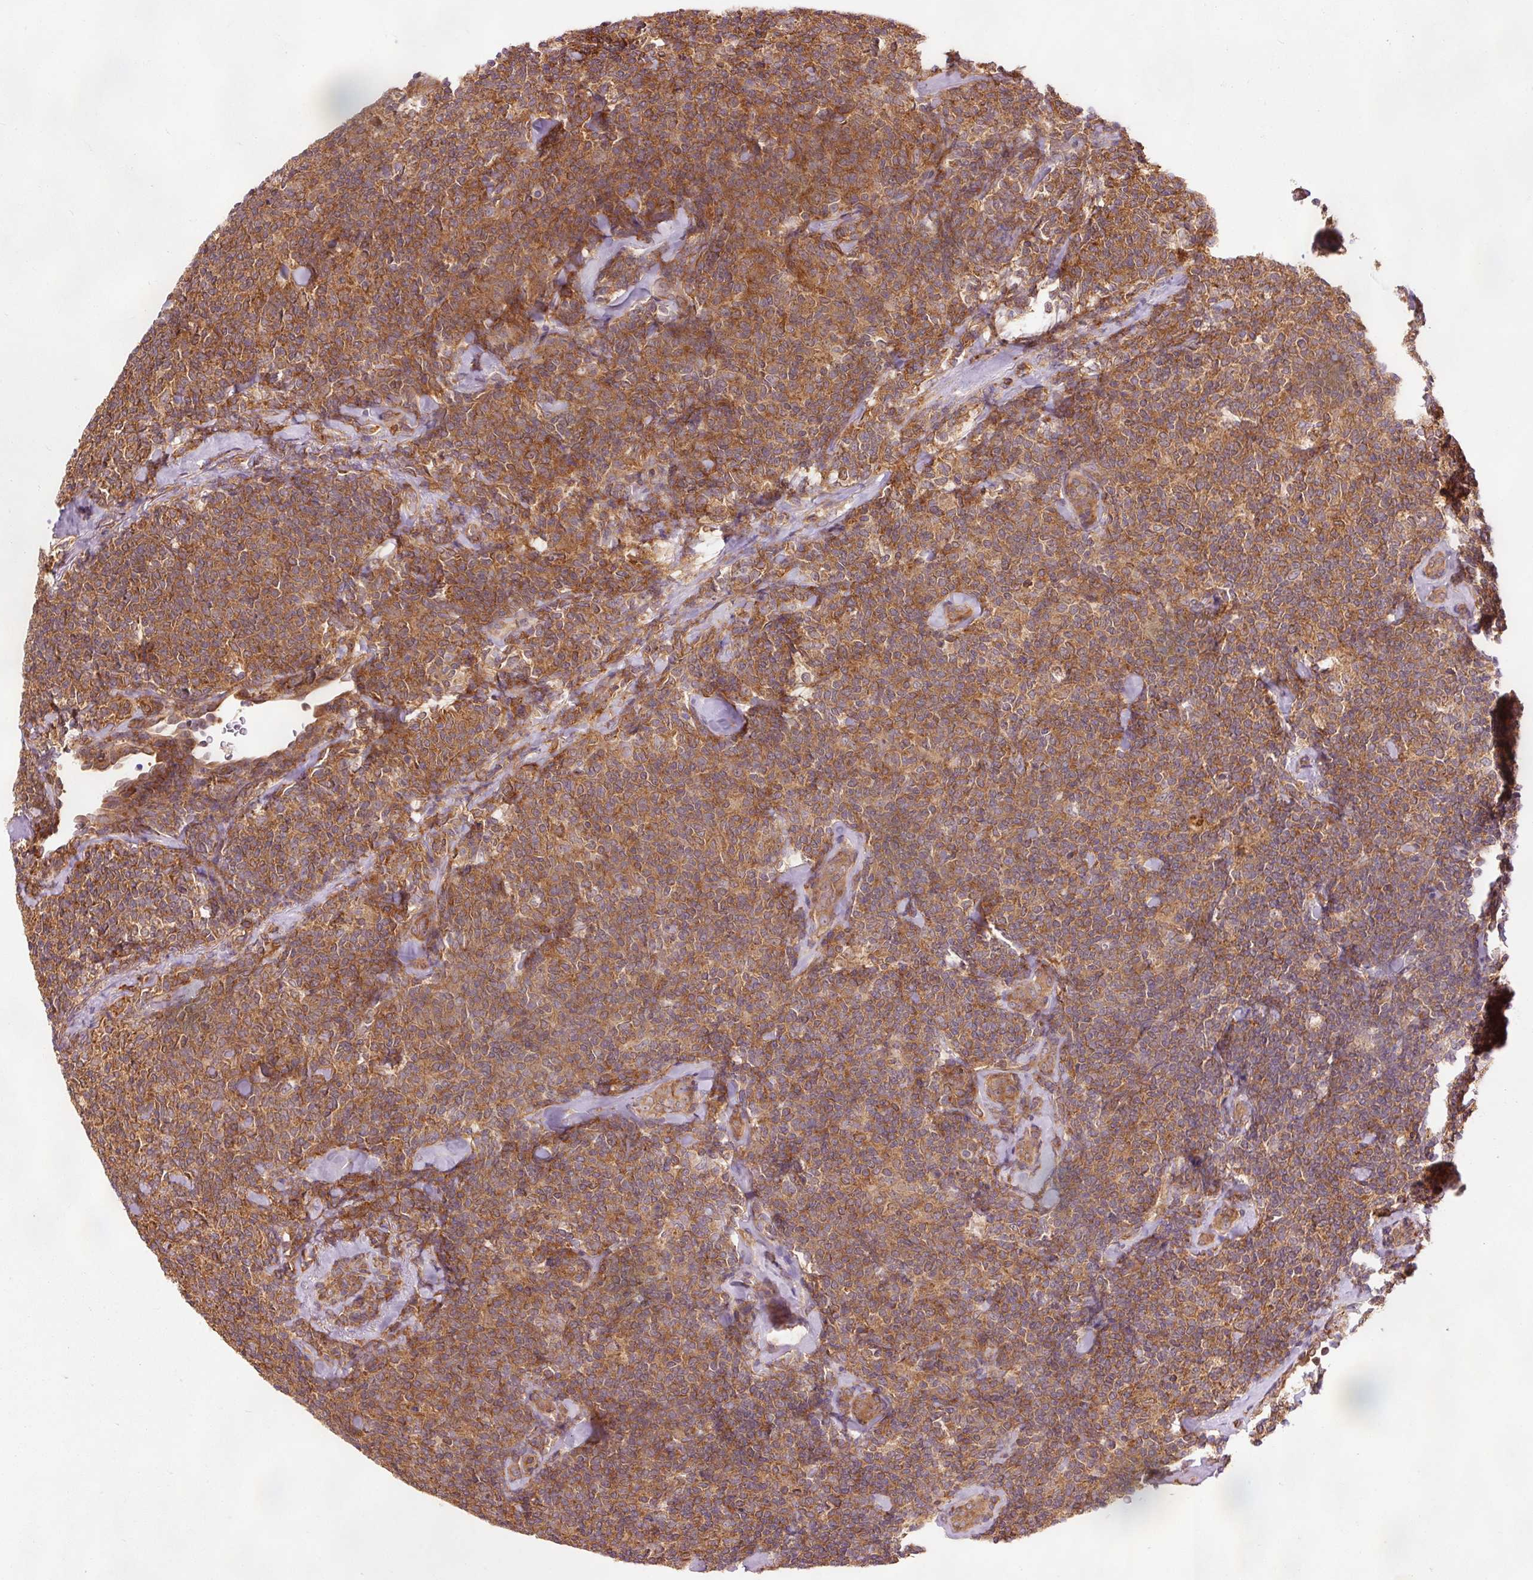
{"staining": {"intensity": "moderate", "quantity": ">75%", "location": "cytoplasmic/membranous"}, "tissue": "lymphoma", "cell_type": "Tumor cells", "image_type": "cancer", "snomed": [{"axis": "morphology", "description": "Malignant lymphoma, non-Hodgkin's type, Low grade"}, {"axis": "topography", "description": "Lymph node"}], "caption": "Low-grade malignant lymphoma, non-Hodgkin's type stained with a protein marker demonstrates moderate staining in tumor cells.", "gene": "PDAP1", "patient": {"sex": "female", "age": 56}}